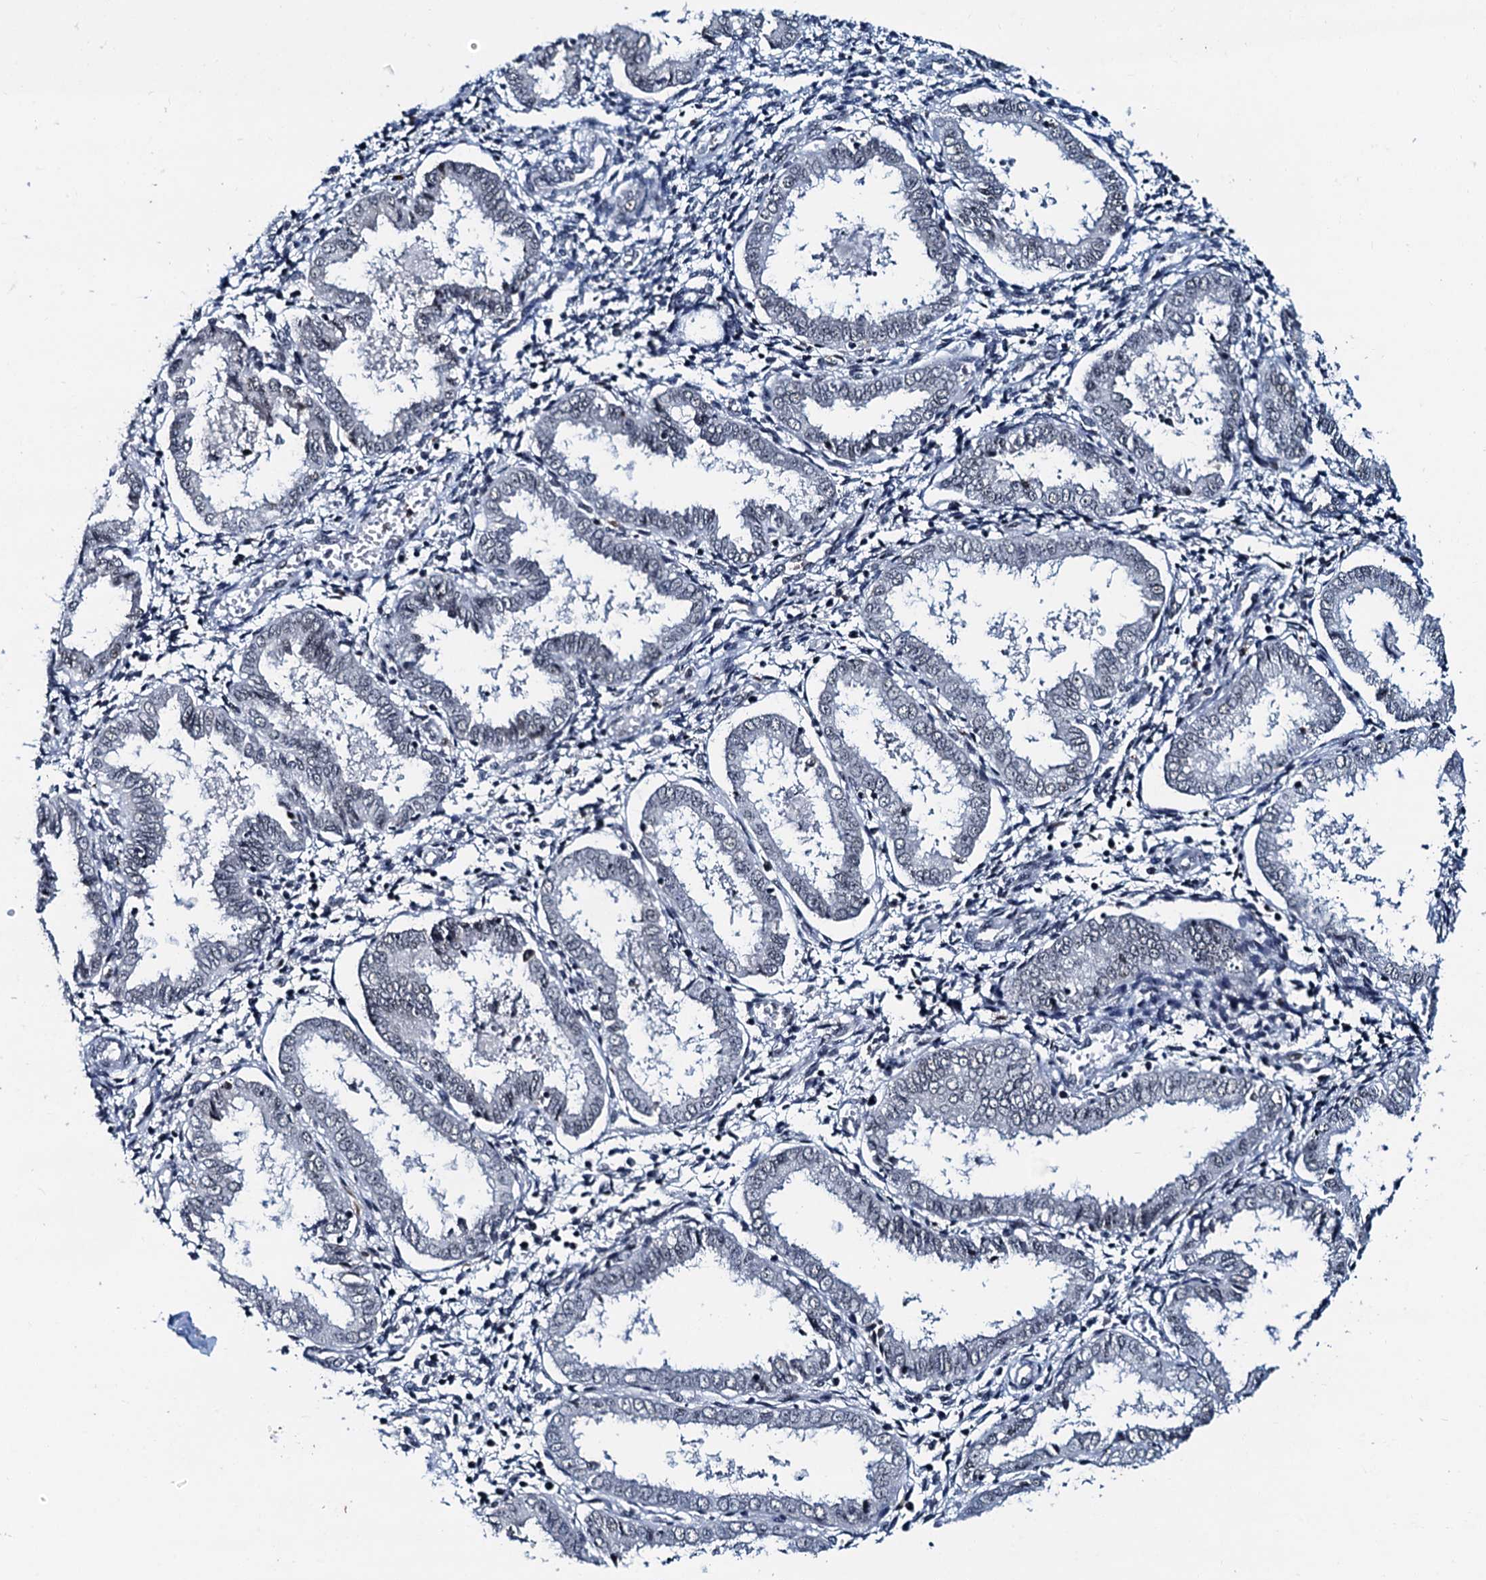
{"staining": {"intensity": "negative", "quantity": "none", "location": "none"}, "tissue": "endometrium", "cell_type": "Cells in endometrial stroma", "image_type": "normal", "snomed": [{"axis": "morphology", "description": "Normal tissue, NOS"}, {"axis": "topography", "description": "Endometrium"}], "caption": "Cells in endometrial stroma show no significant protein positivity in normal endometrium. Nuclei are stained in blue.", "gene": "SNRPD1", "patient": {"sex": "female", "age": 33}}